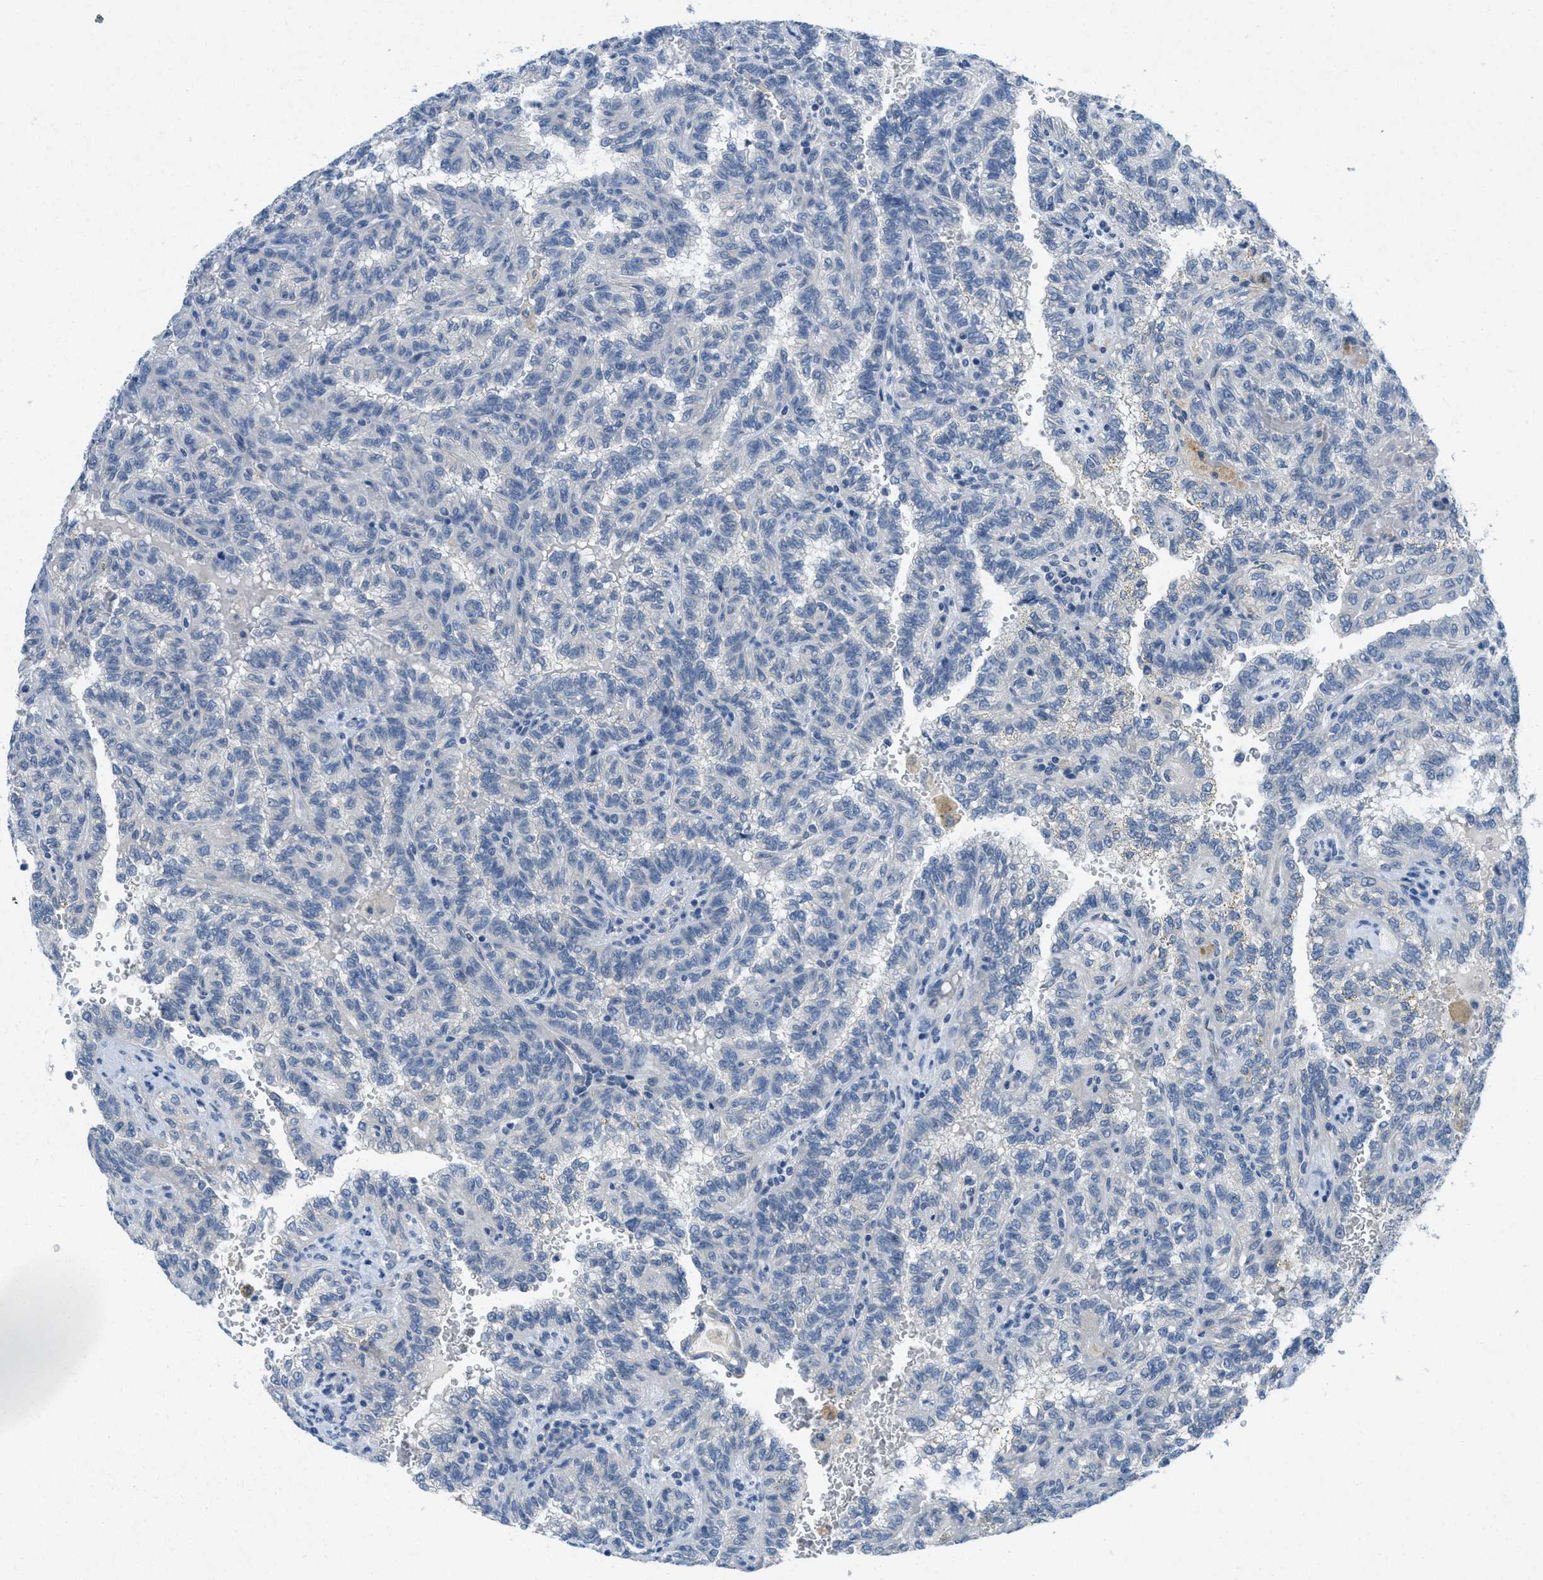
{"staining": {"intensity": "negative", "quantity": "none", "location": "none"}, "tissue": "renal cancer", "cell_type": "Tumor cells", "image_type": "cancer", "snomed": [{"axis": "morphology", "description": "Inflammation, NOS"}, {"axis": "morphology", "description": "Adenocarcinoma, NOS"}, {"axis": "topography", "description": "Kidney"}], "caption": "An immunohistochemistry (IHC) image of renal cancer (adenocarcinoma) is shown. There is no staining in tumor cells of renal cancer (adenocarcinoma).", "gene": "ZFYVE9", "patient": {"sex": "male", "age": 68}}